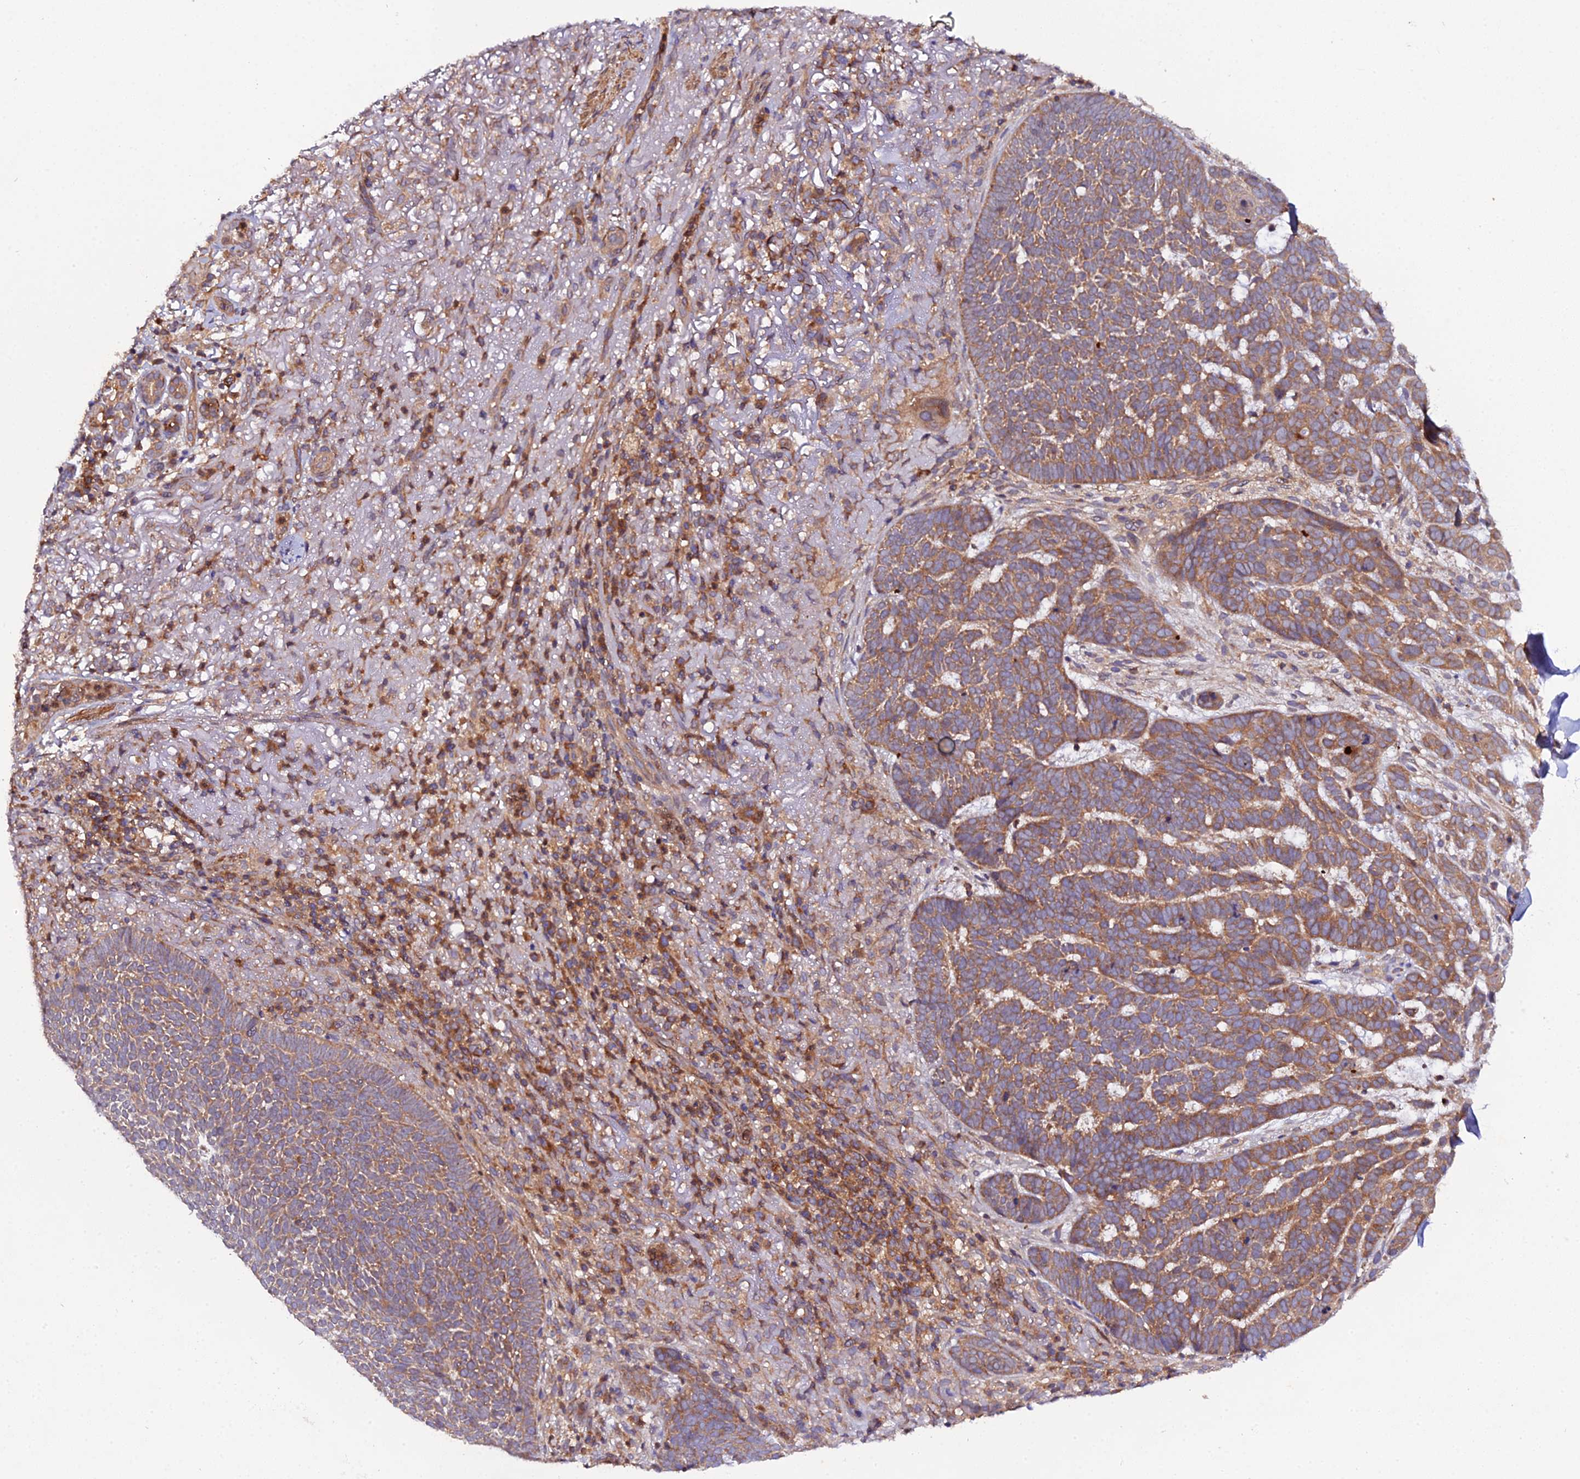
{"staining": {"intensity": "moderate", "quantity": ">75%", "location": "cytoplasmic/membranous"}, "tissue": "skin cancer", "cell_type": "Tumor cells", "image_type": "cancer", "snomed": [{"axis": "morphology", "description": "Basal cell carcinoma"}, {"axis": "topography", "description": "Skin"}], "caption": "Protein staining demonstrates moderate cytoplasmic/membranous staining in approximately >75% of tumor cells in skin cancer (basal cell carcinoma).", "gene": "TRIM26", "patient": {"sex": "female", "age": 78}}